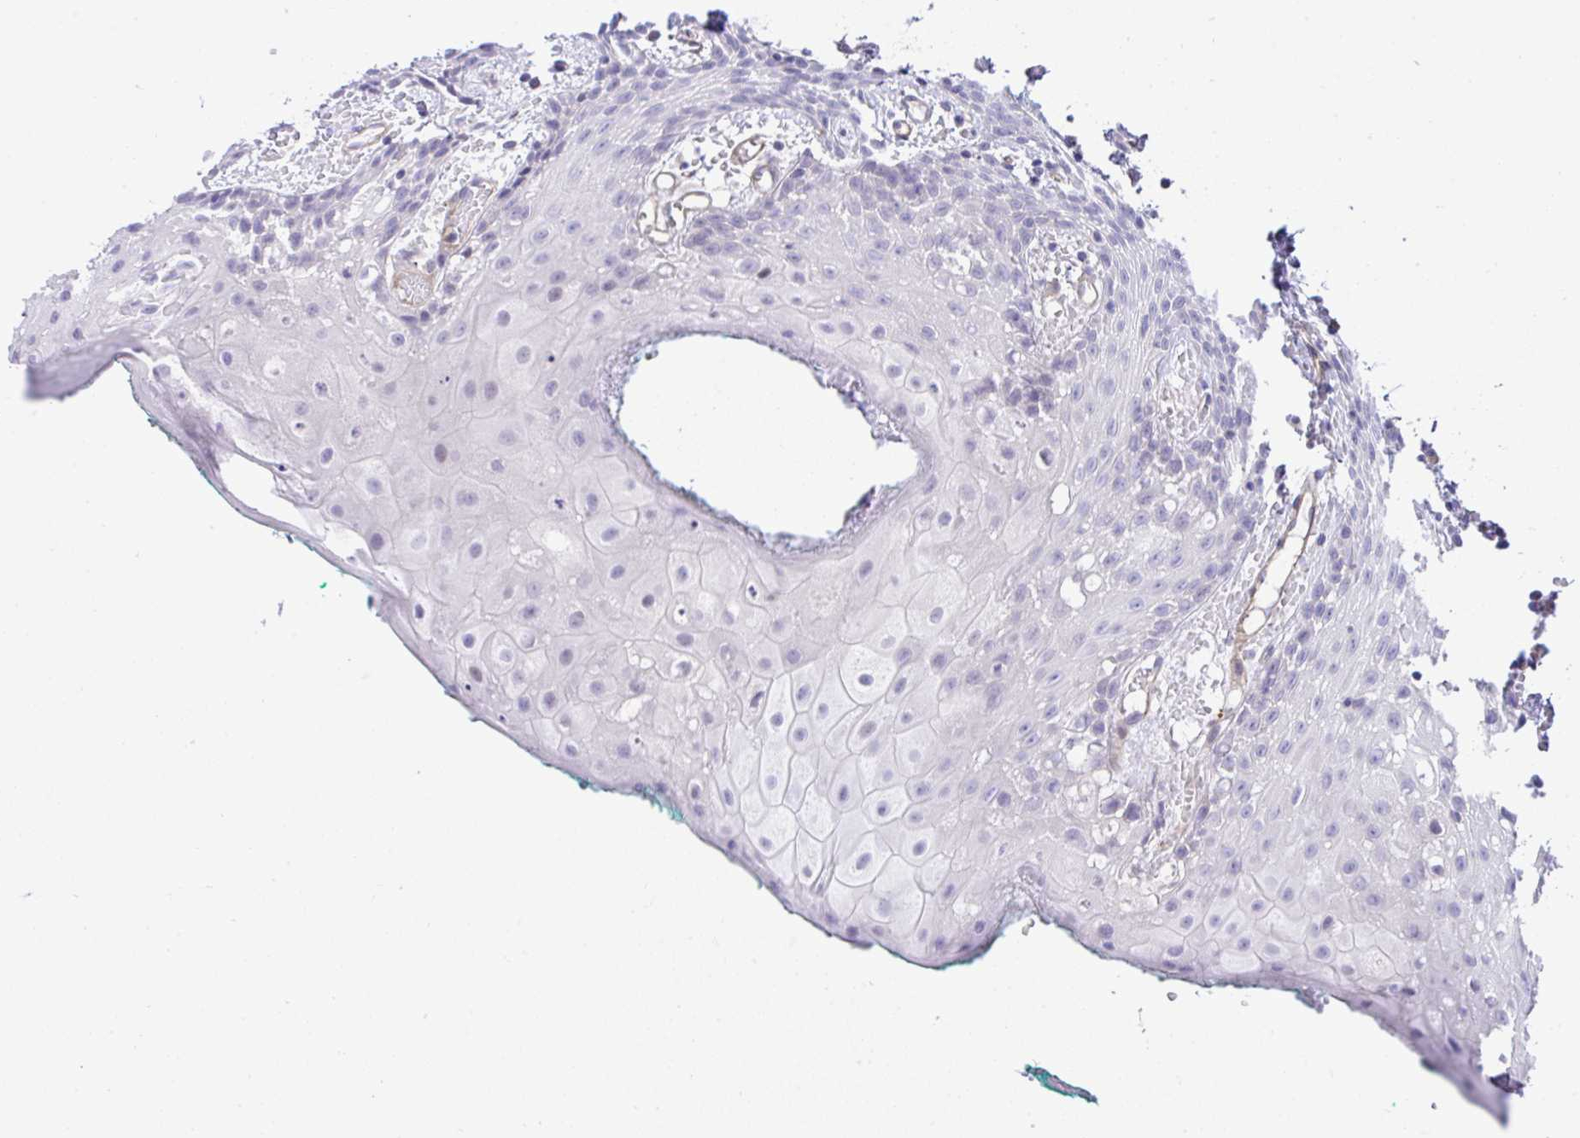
{"staining": {"intensity": "negative", "quantity": "none", "location": "none"}, "tissue": "oral mucosa", "cell_type": "Squamous epithelial cells", "image_type": "normal", "snomed": [{"axis": "morphology", "description": "Normal tissue, NOS"}, {"axis": "topography", "description": "Oral tissue"}, {"axis": "topography", "description": "Tounge, NOS"}], "caption": "This micrograph is of normal oral mucosa stained with IHC to label a protein in brown with the nuclei are counter-stained blue. There is no positivity in squamous epithelial cells.", "gene": "FBXO34", "patient": {"sex": "female", "age": 62}}